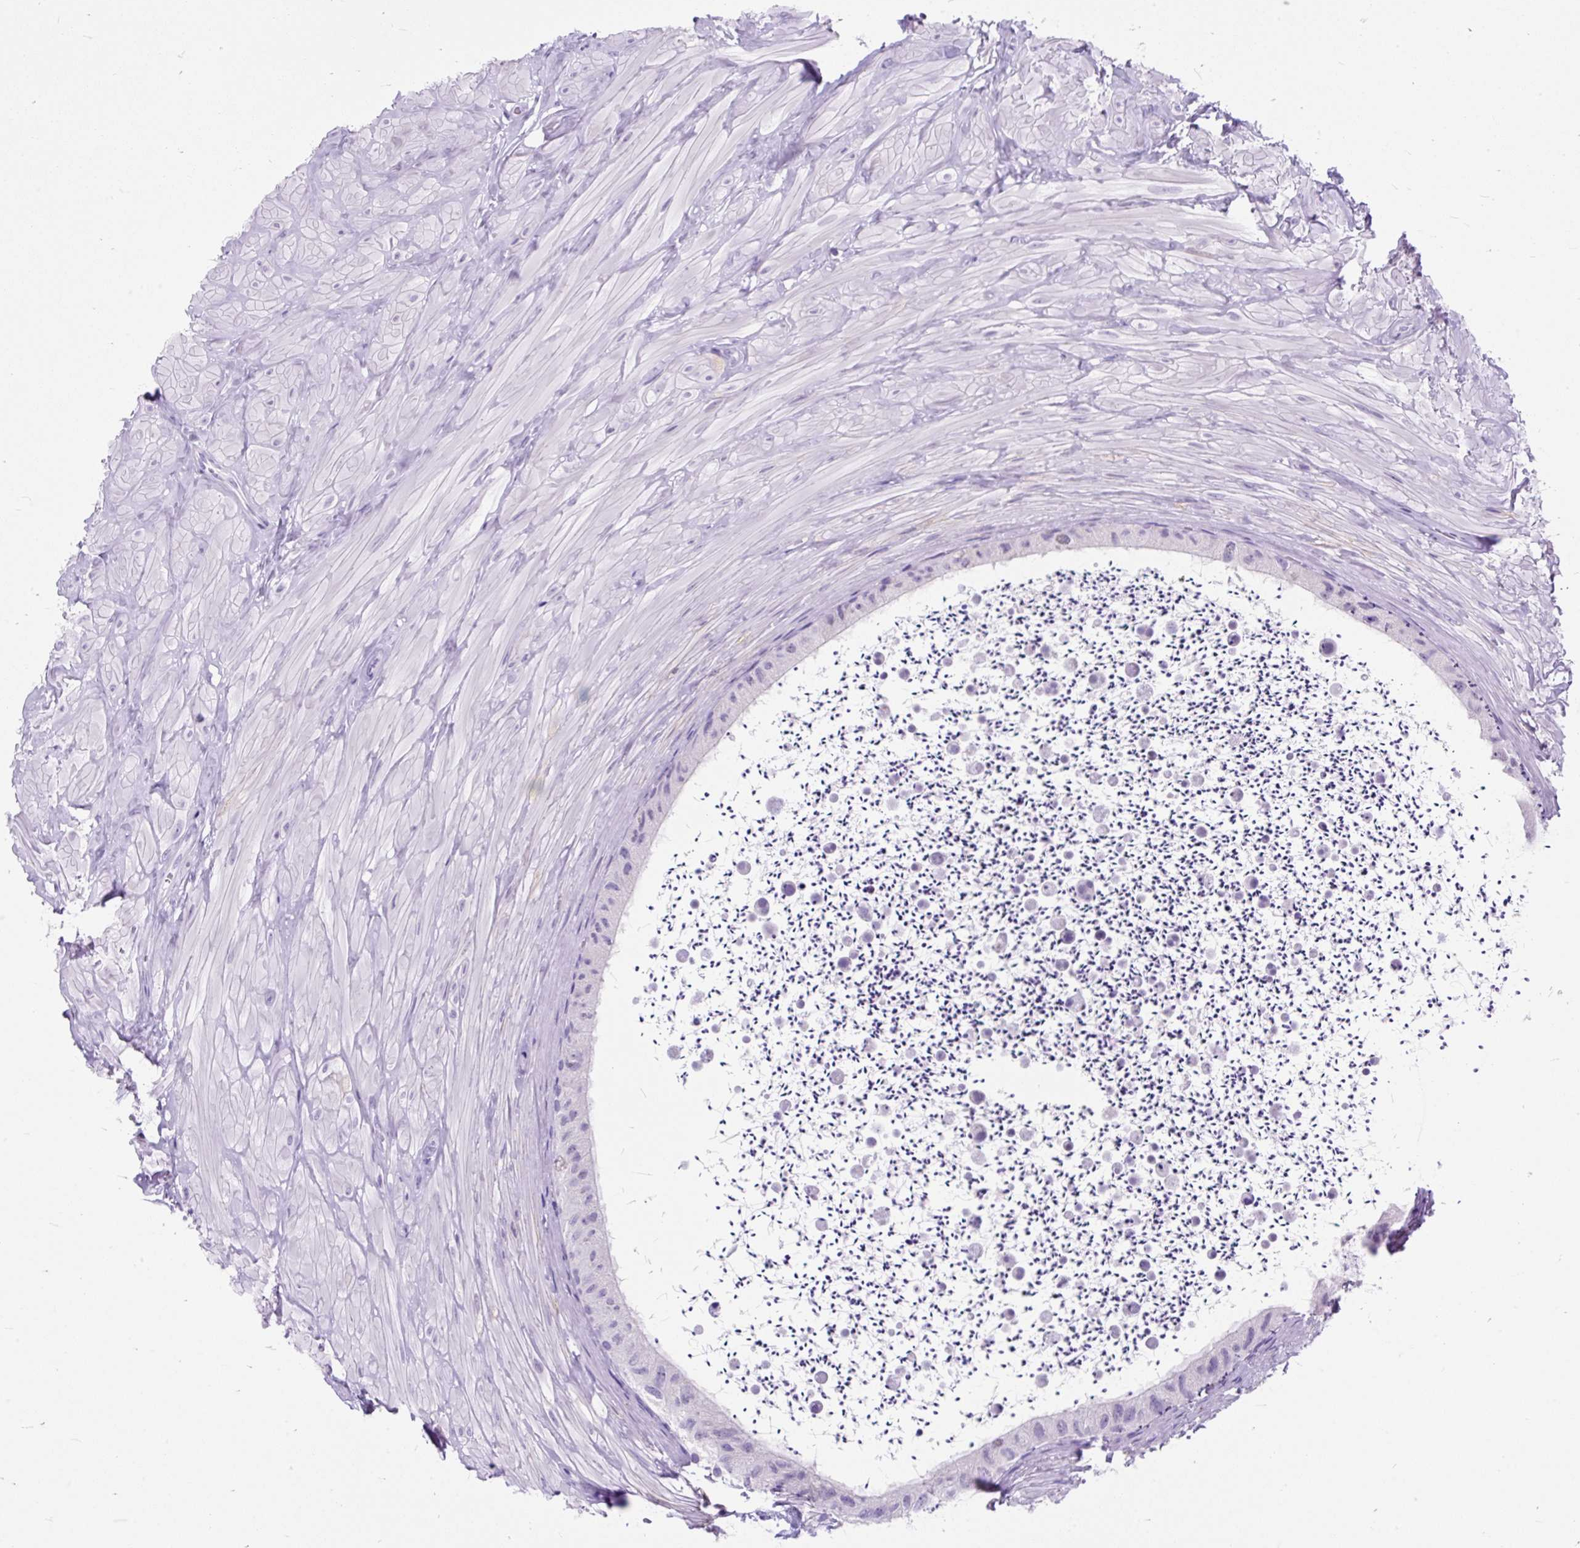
{"staining": {"intensity": "negative", "quantity": "none", "location": "none"}, "tissue": "epididymis", "cell_type": "Glandular cells", "image_type": "normal", "snomed": [{"axis": "morphology", "description": "Normal tissue, NOS"}, {"axis": "topography", "description": "Epididymis"}, {"axis": "topography", "description": "Peripheral nerve tissue"}], "caption": "Immunohistochemical staining of normal epididymis demonstrates no significant staining in glandular cells.", "gene": "SCGB1A1", "patient": {"sex": "male", "age": 32}}